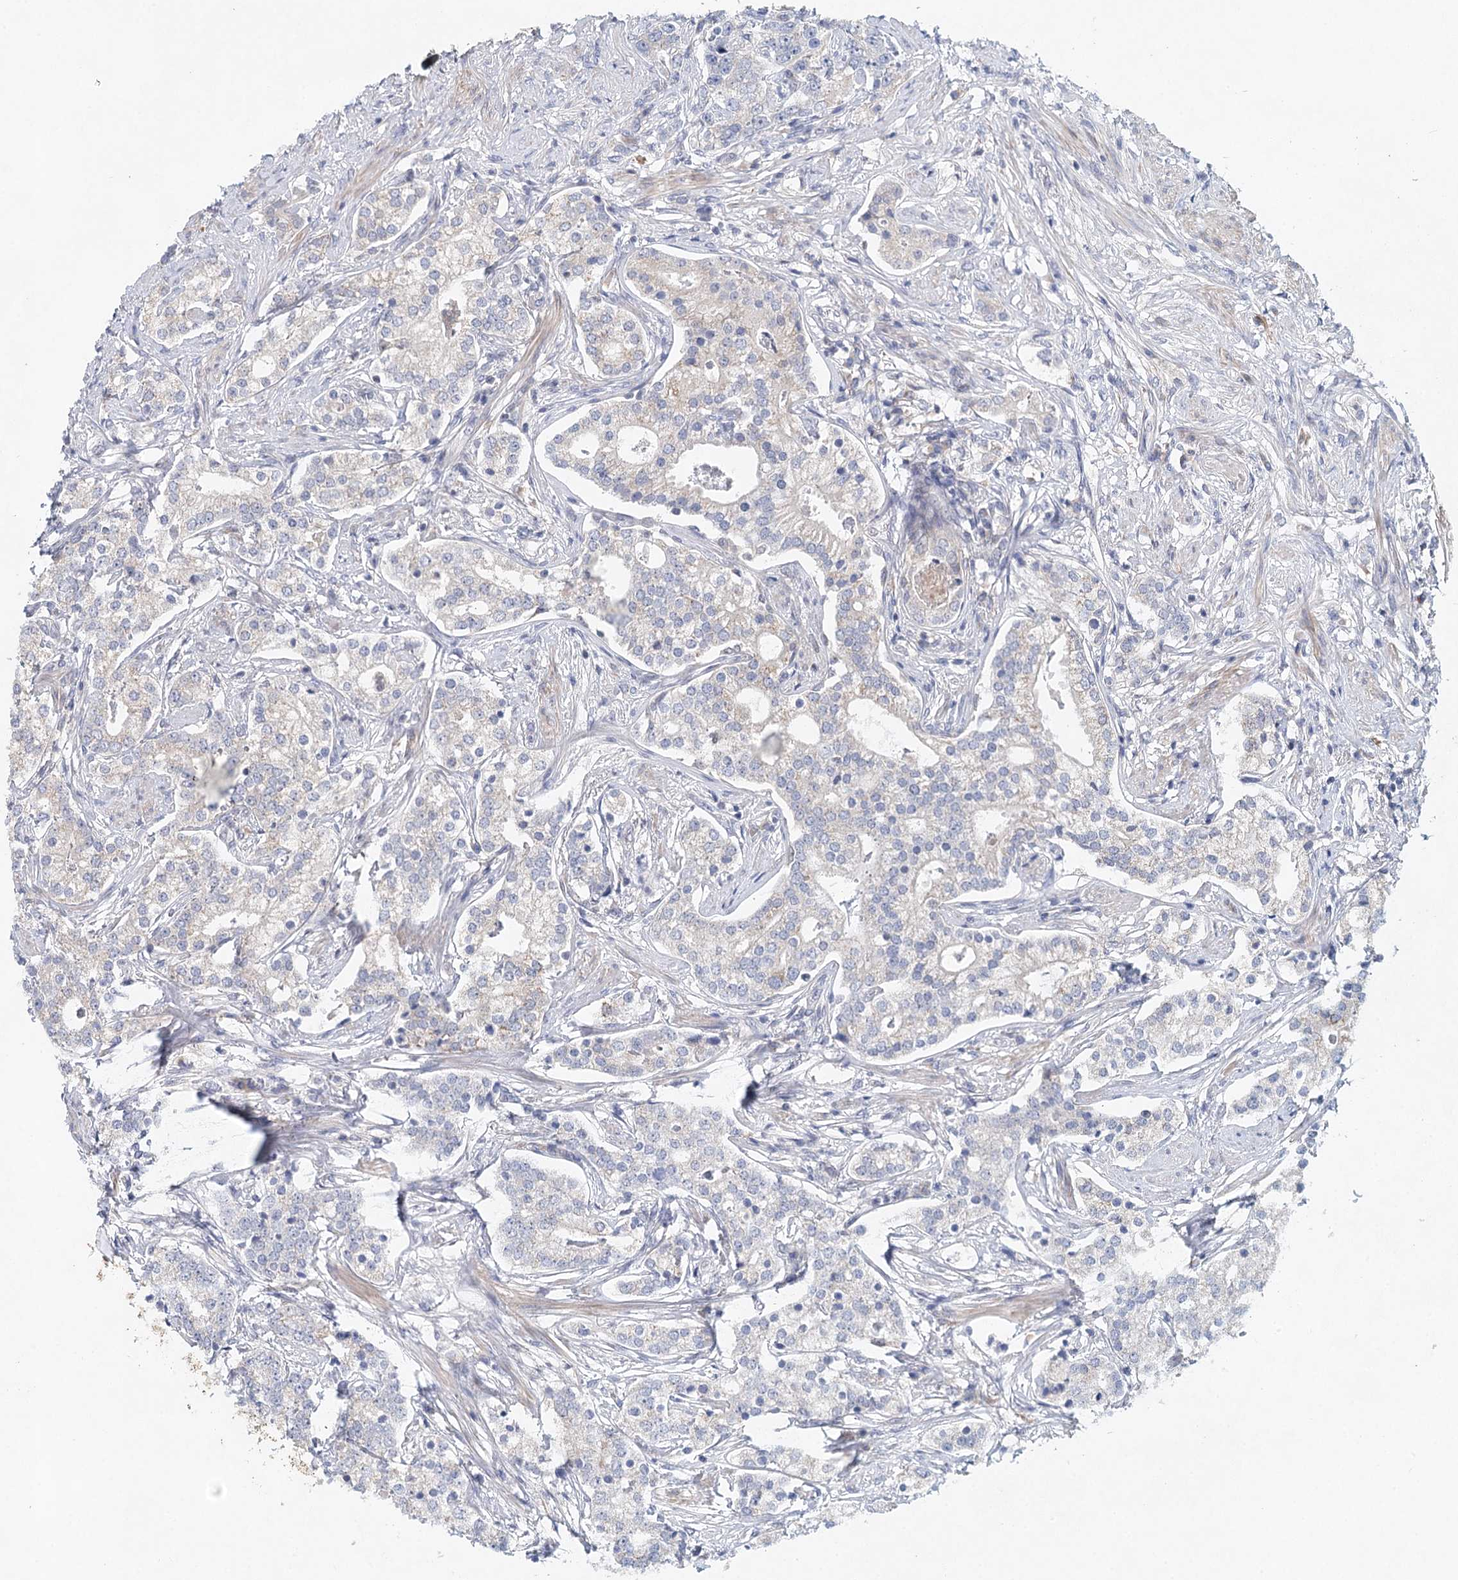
{"staining": {"intensity": "negative", "quantity": "none", "location": "none"}, "tissue": "prostate cancer", "cell_type": "Tumor cells", "image_type": "cancer", "snomed": [{"axis": "morphology", "description": "Adenocarcinoma, High grade"}, {"axis": "topography", "description": "Prostate"}], "caption": "An image of high-grade adenocarcinoma (prostate) stained for a protein shows no brown staining in tumor cells.", "gene": "BLTP1", "patient": {"sex": "male", "age": 69}}